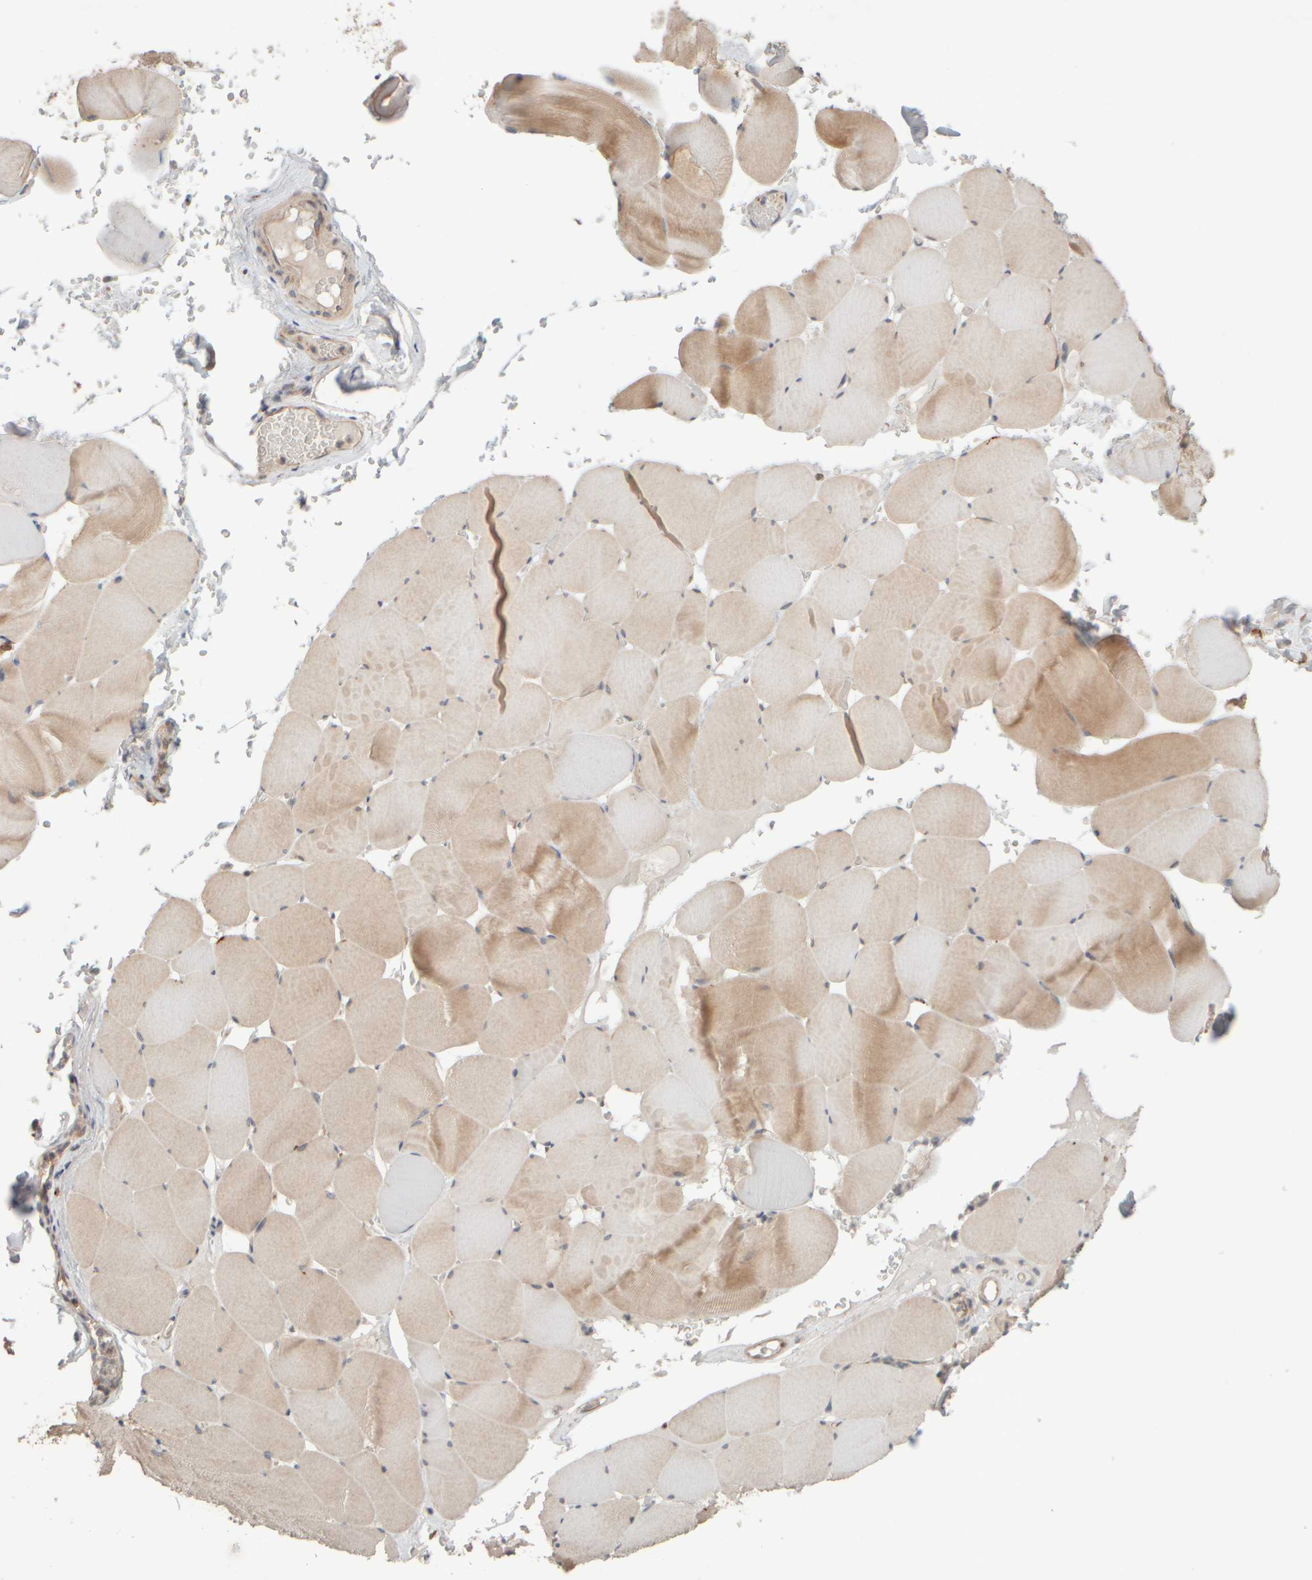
{"staining": {"intensity": "weak", "quantity": "25%-75%", "location": "cytoplasmic/membranous"}, "tissue": "skeletal muscle", "cell_type": "Myocytes", "image_type": "normal", "snomed": [{"axis": "morphology", "description": "Normal tissue, NOS"}, {"axis": "topography", "description": "Skeletal muscle"}], "caption": "Myocytes exhibit weak cytoplasmic/membranous expression in about 25%-75% of cells in normal skeletal muscle.", "gene": "EIF2B3", "patient": {"sex": "male", "age": 62}}